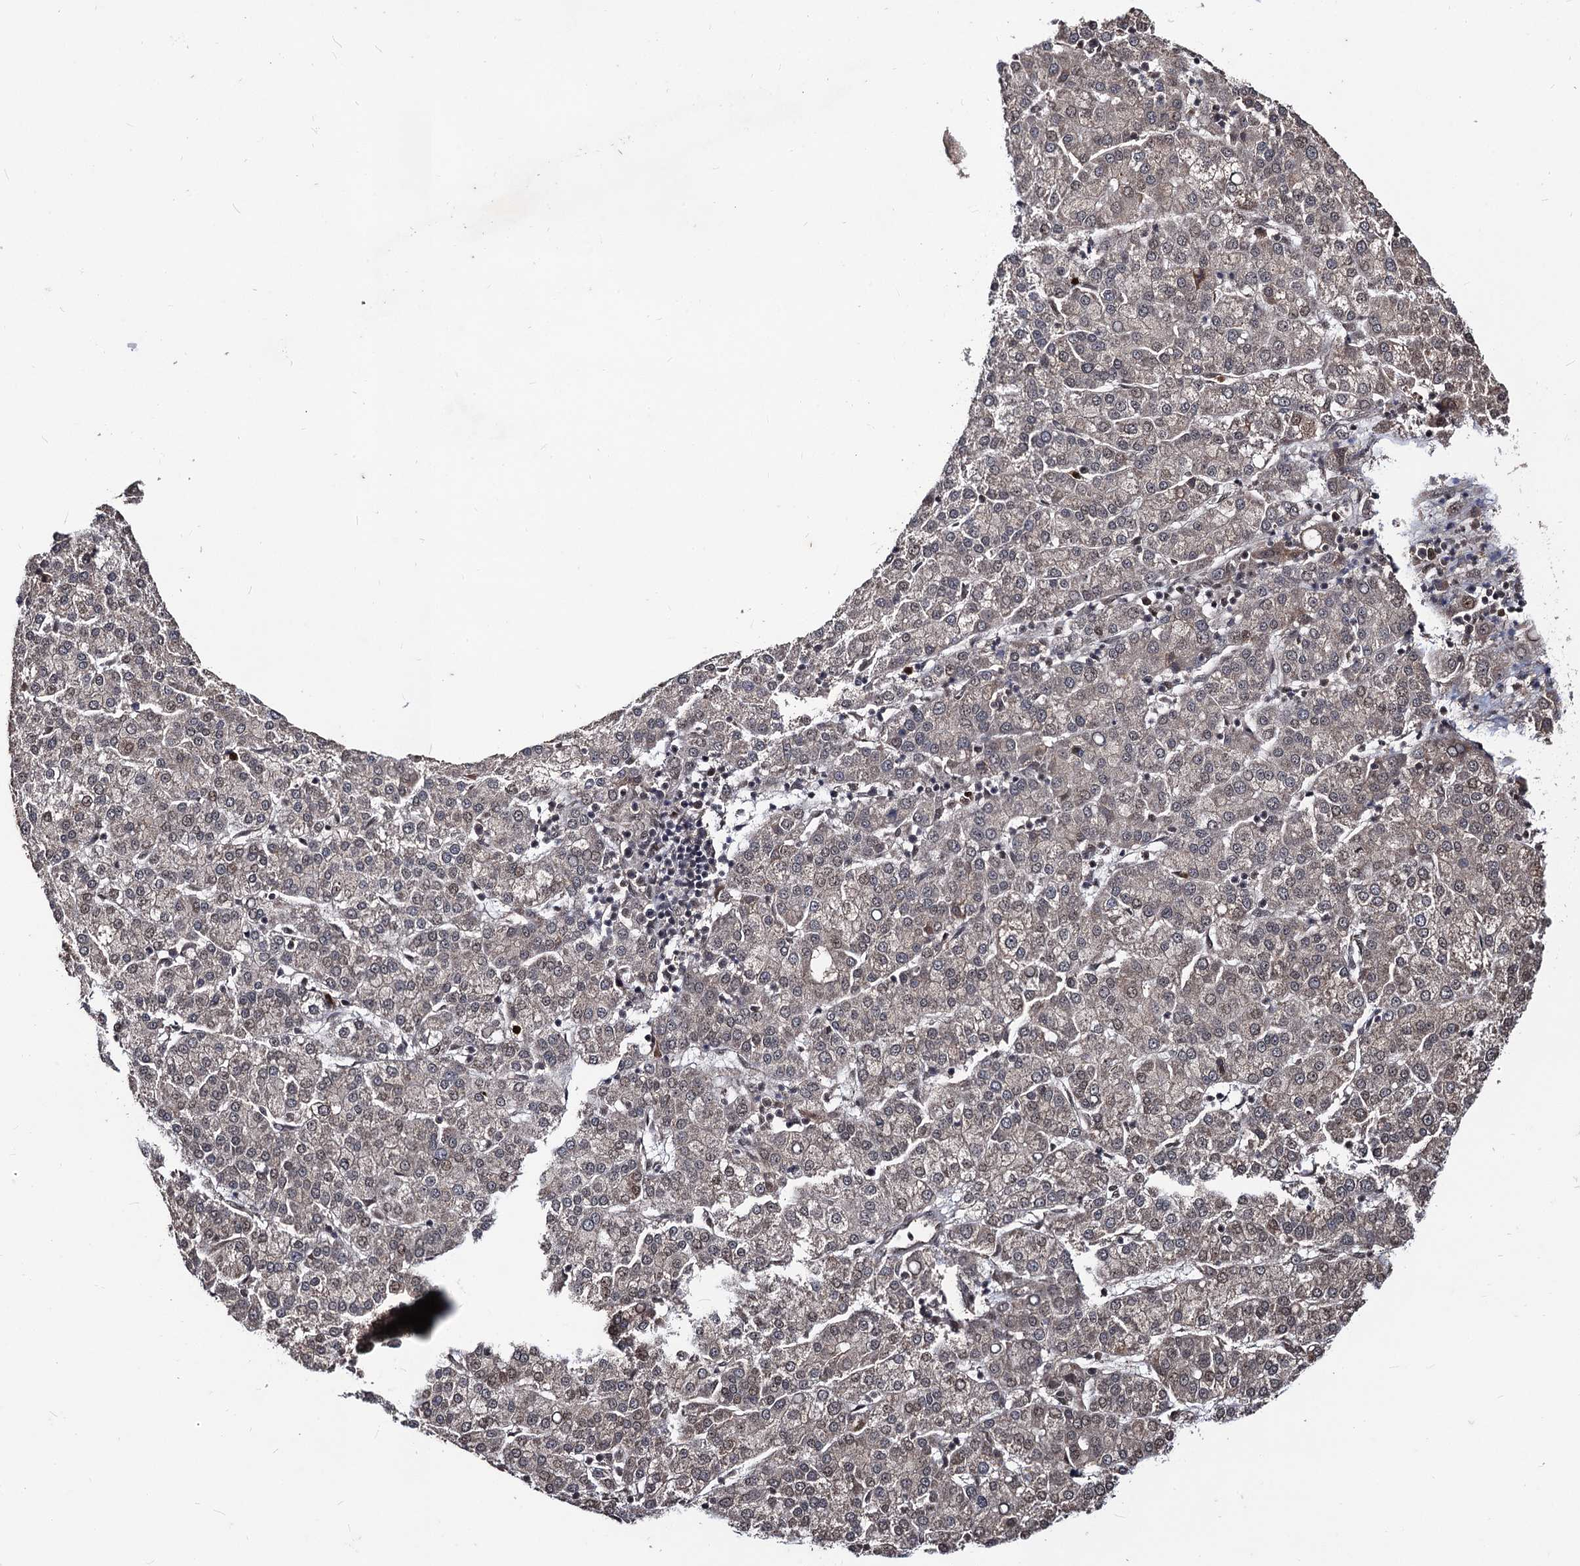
{"staining": {"intensity": "weak", "quantity": "<25%", "location": "nuclear"}, "tissue": "liver cancer", "cell_type": "Tumor cells", "image_type": "cancer", "snomed": [{"axis": "morphology", "description": "Carcinoma, Hepatocellular, NOS"}, {"axis": "topography", "description": "Liver"}], "caption": "Protein analysis of hepatocellular carcinoma (liver) displays no significant positivity in tumor cells.", "gene": "SFSWAP", "patient": {"sex": "female", "age": 58}}